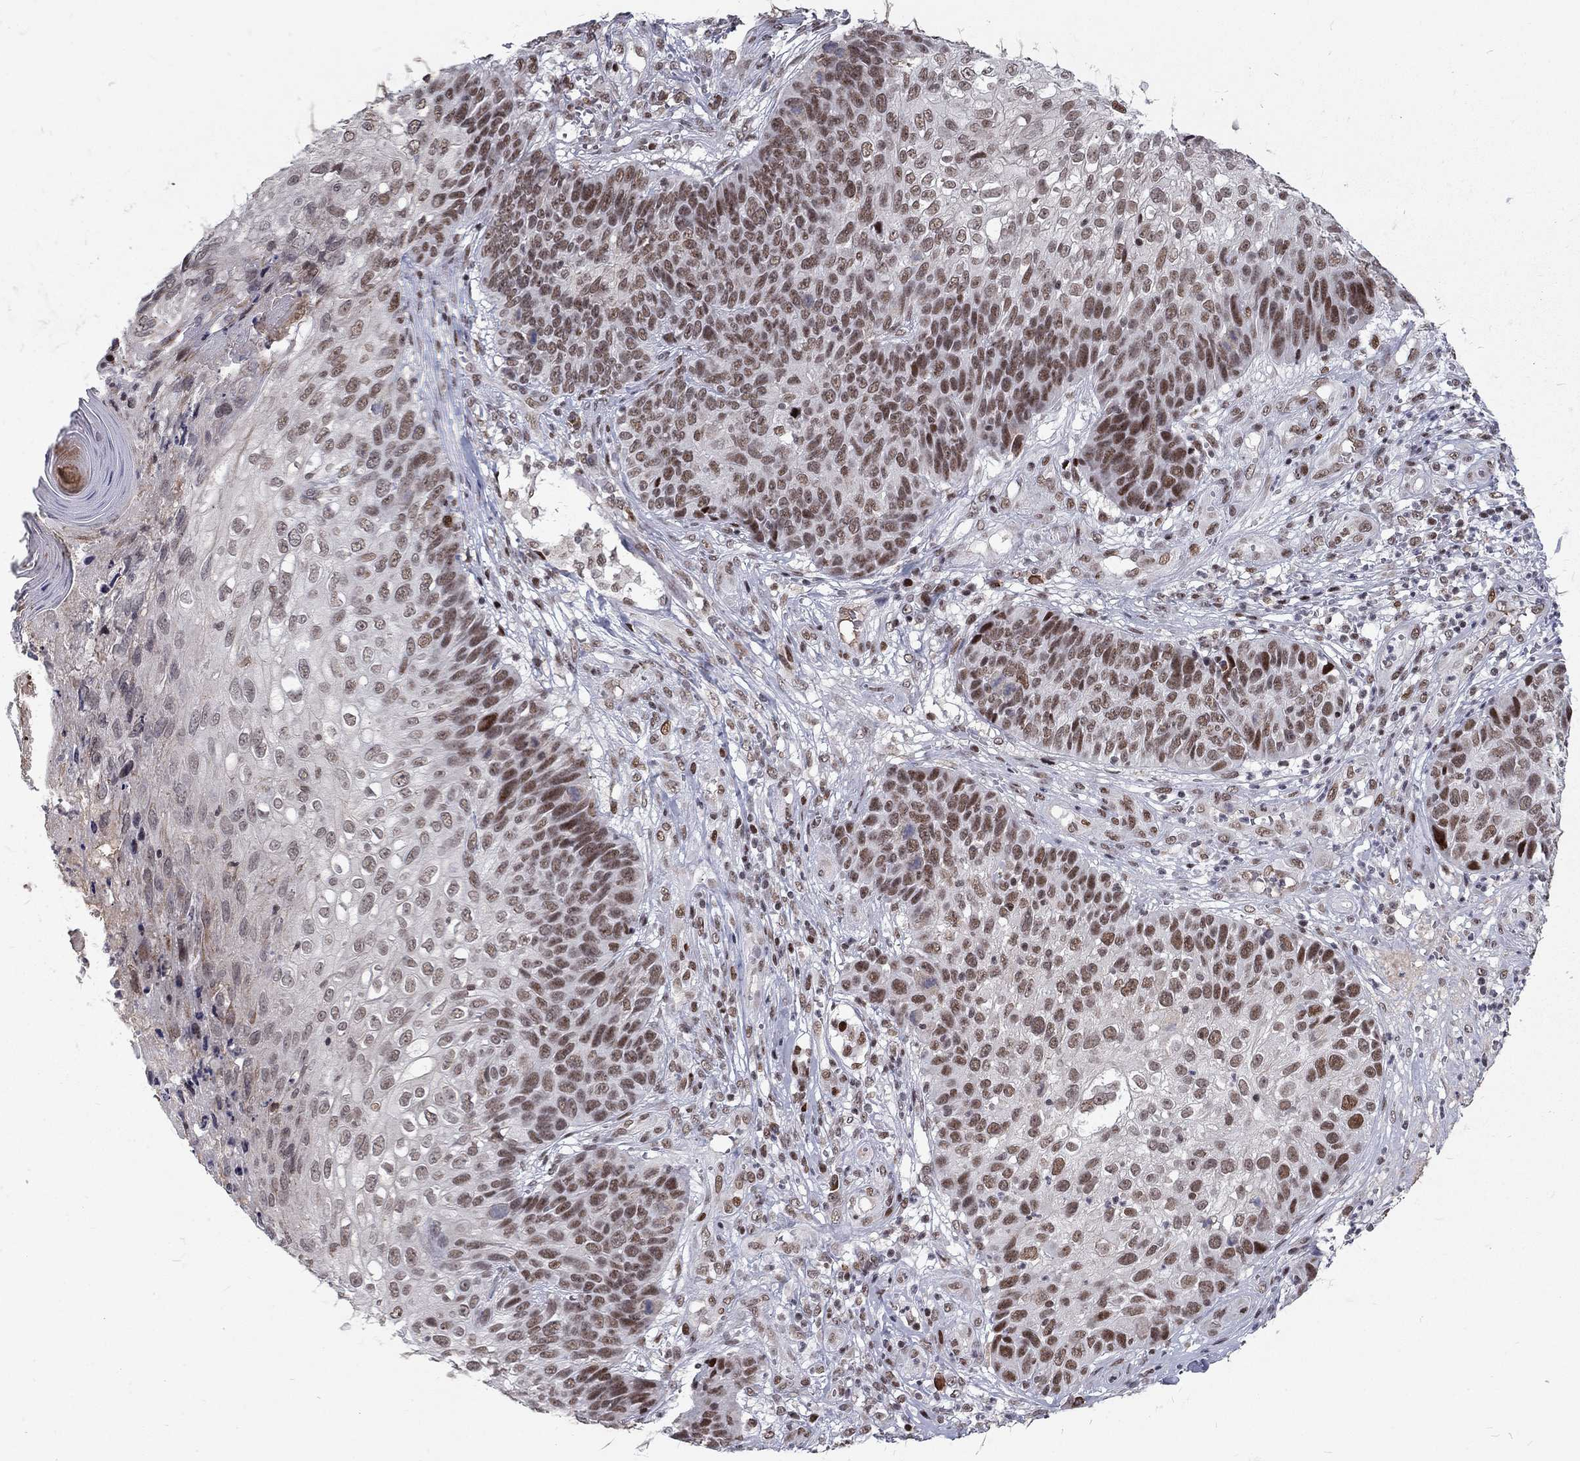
{"staining": {"intensity": "strong", "quantity": "25%-75%", "location": "nuclear"}, "tissue": "skin cancer", "cell_type": "Tumor cells", "image_type": "cancer", "snomed": [{"axis": "morphology", "description": "Squamous cell carcinoma, NOS"}, {"axis": "topography", "description": "Skin"}], "caption": "Protein staining exhibits strong nuclear staining in about 25%-75% of tumor cells in skin squamous cell carcinoma.", "gene": "TCEAL1", "patient": {"sex": "male", "age": 92}}